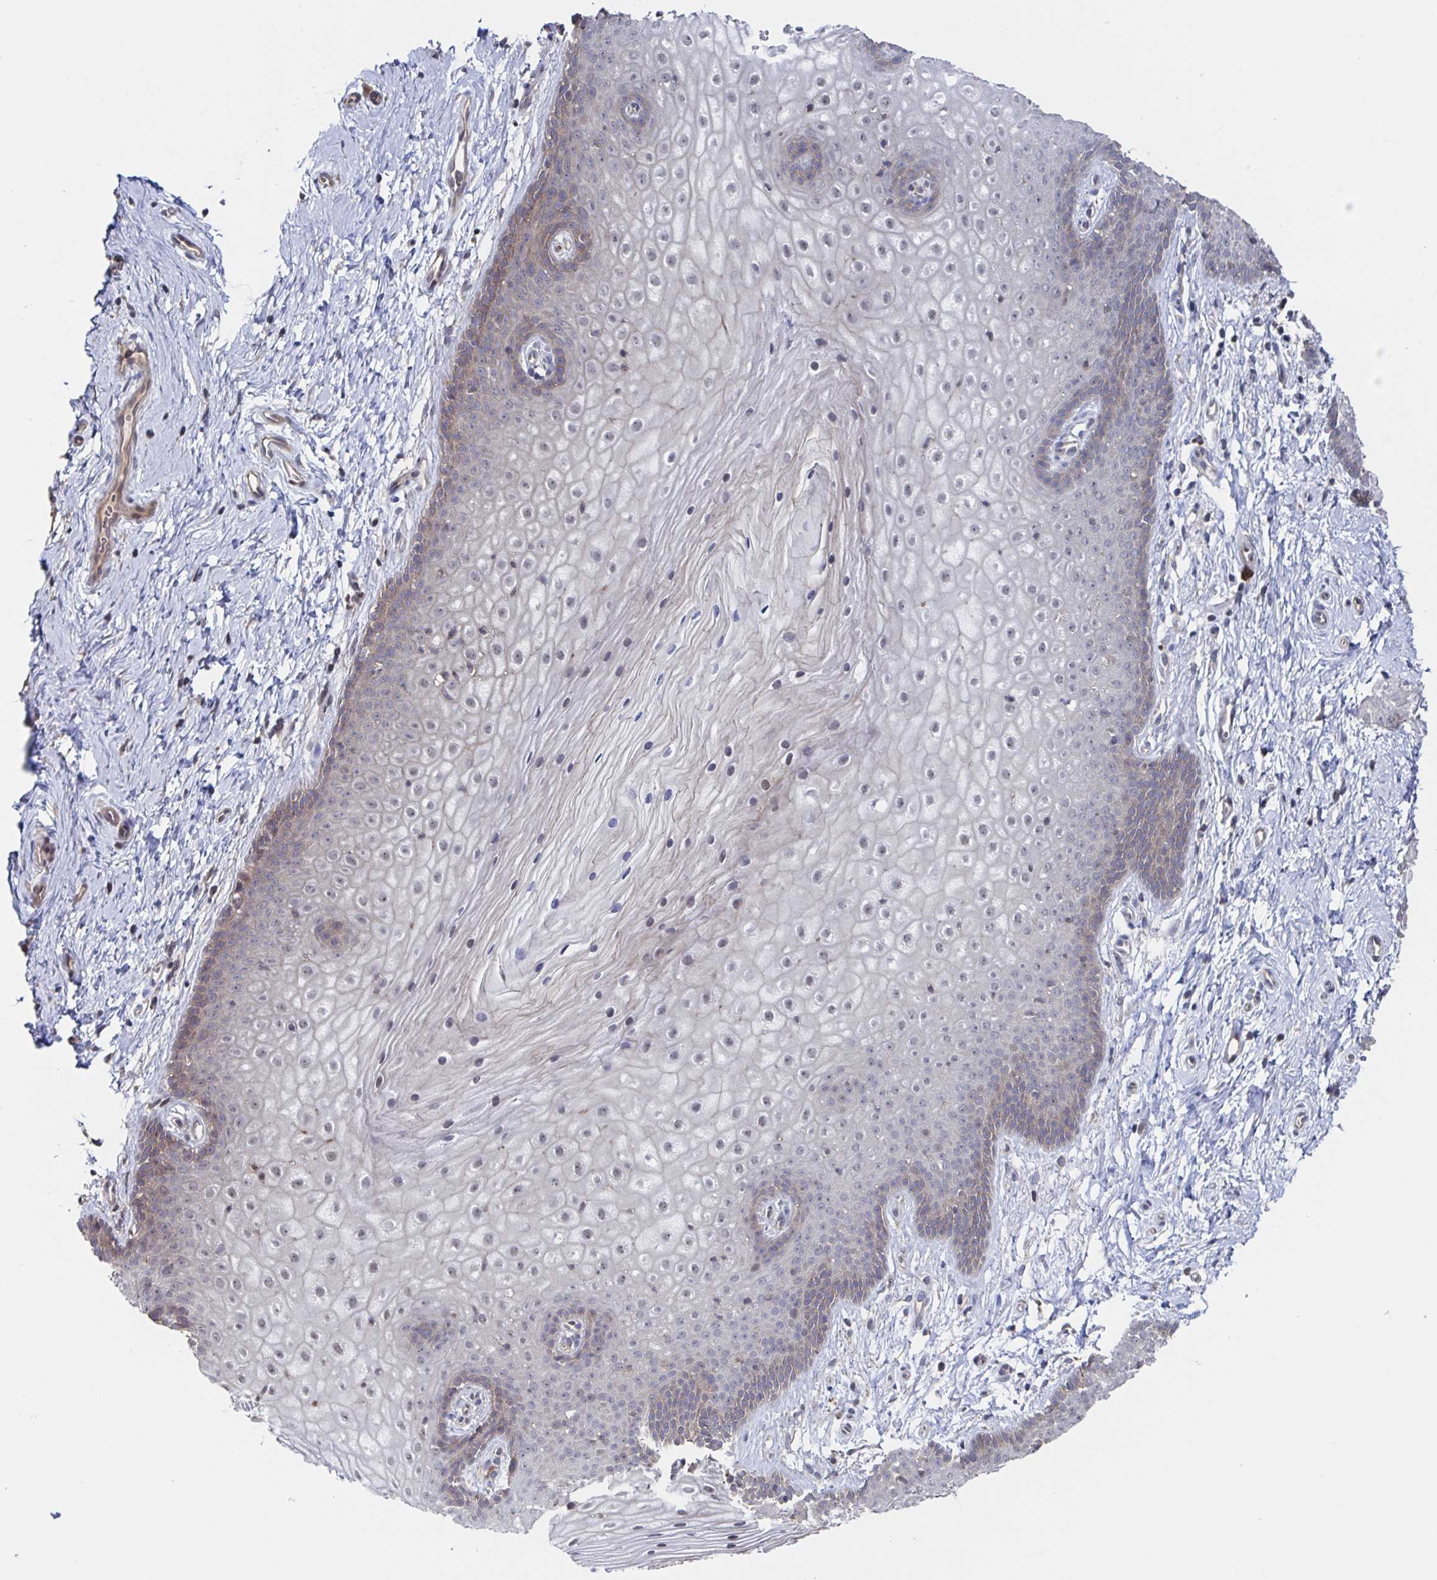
{"staining": {"intensity": "weak", "quantity": "<25%", "location": "cytoplasmic/membranous"}, "tissue": "vagina", "cell_type": "Squamous epithelial cells", "image_type": "normal", "snomed": [{"axis": "morphology", "description": "Normal tissue, NOS"}, {"axis": "topography", "description": "Vagina"}], "caption": "Protein analysis of unremarkable vagina demonstrates no significant expression in squamous epithelial cells.", "gene": "DHRS12", "patient": {"sex": "female", "age": 38}}